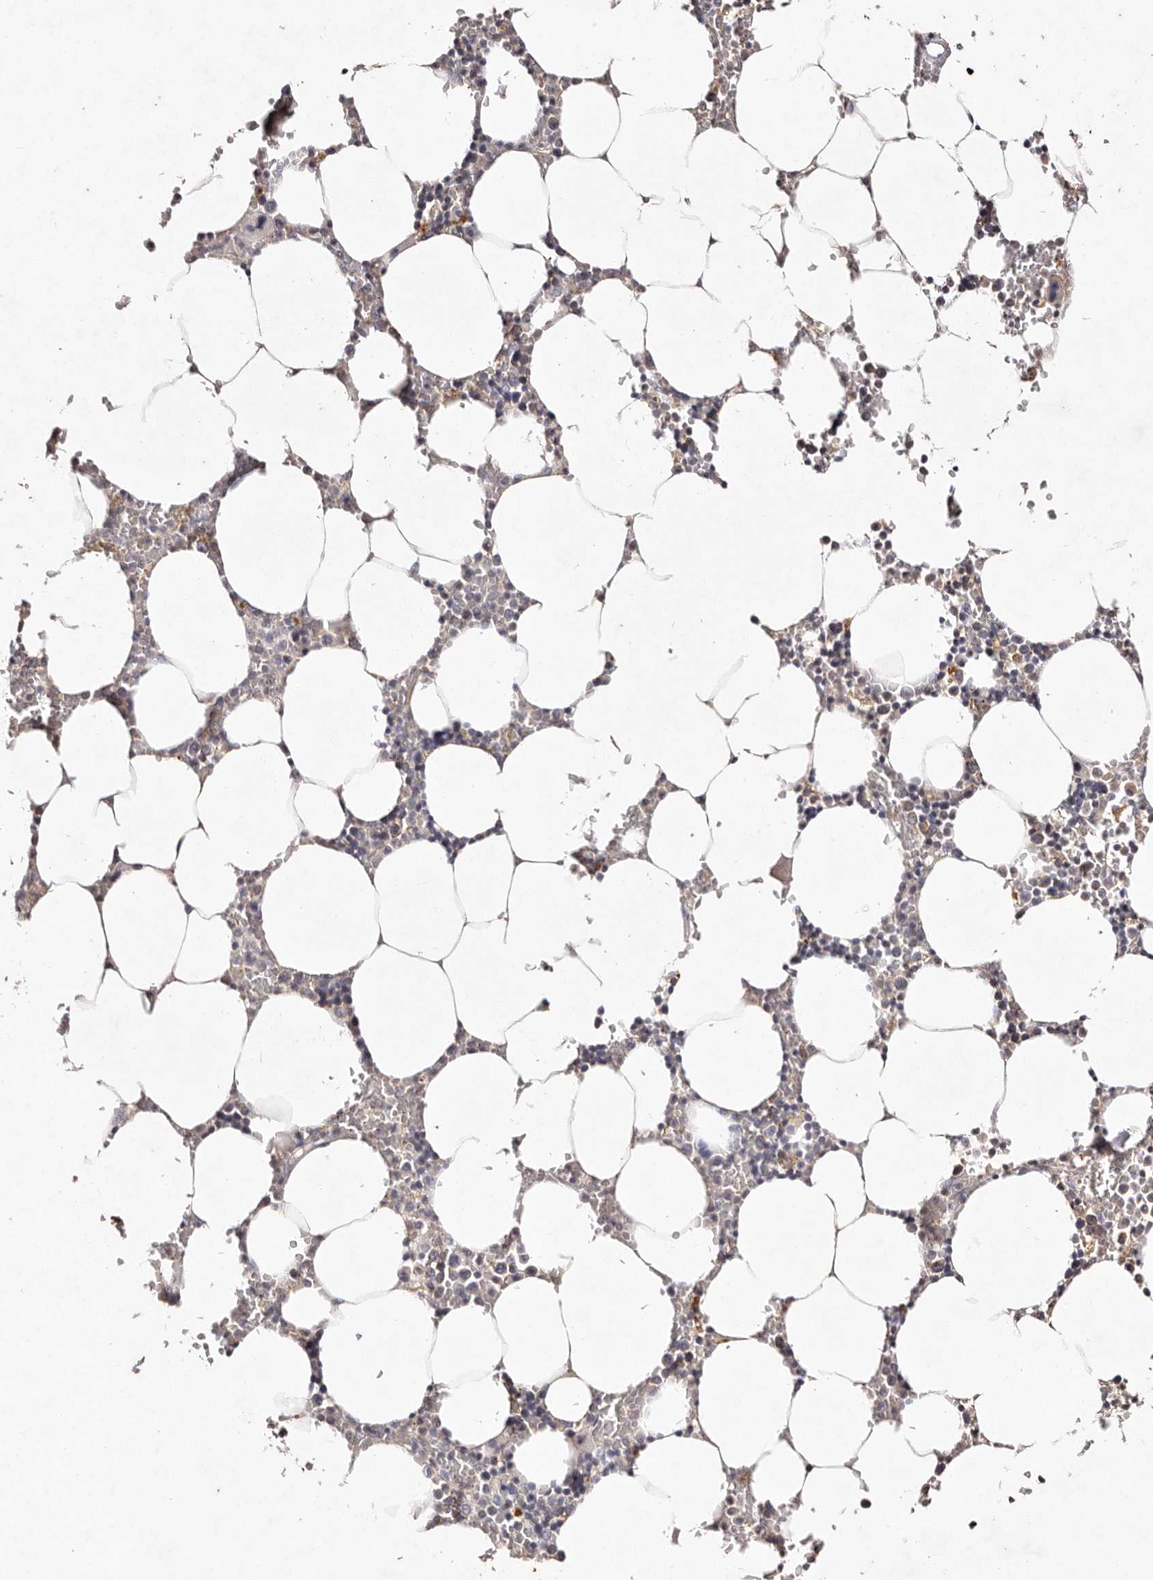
{"staining": {"intensity": "negative", "quantity": "none", "location": "none"}, "tissue": "bone marrow", "cell_type": "Hematopoietic cells", "image_type": "normal", "snomed": [{"axis": "morphology", "description": "Normal tissue, NOS"}, {"axis": "topography", "description": "Bone marrow"}], "caption": "IHC micrograph of normal bone marrow: bone marrow stained with DAB shows no significant protein staining in hematopoietic cells.", "gene": "TSC2", "patient": {"sex": "male", "age": 70}}